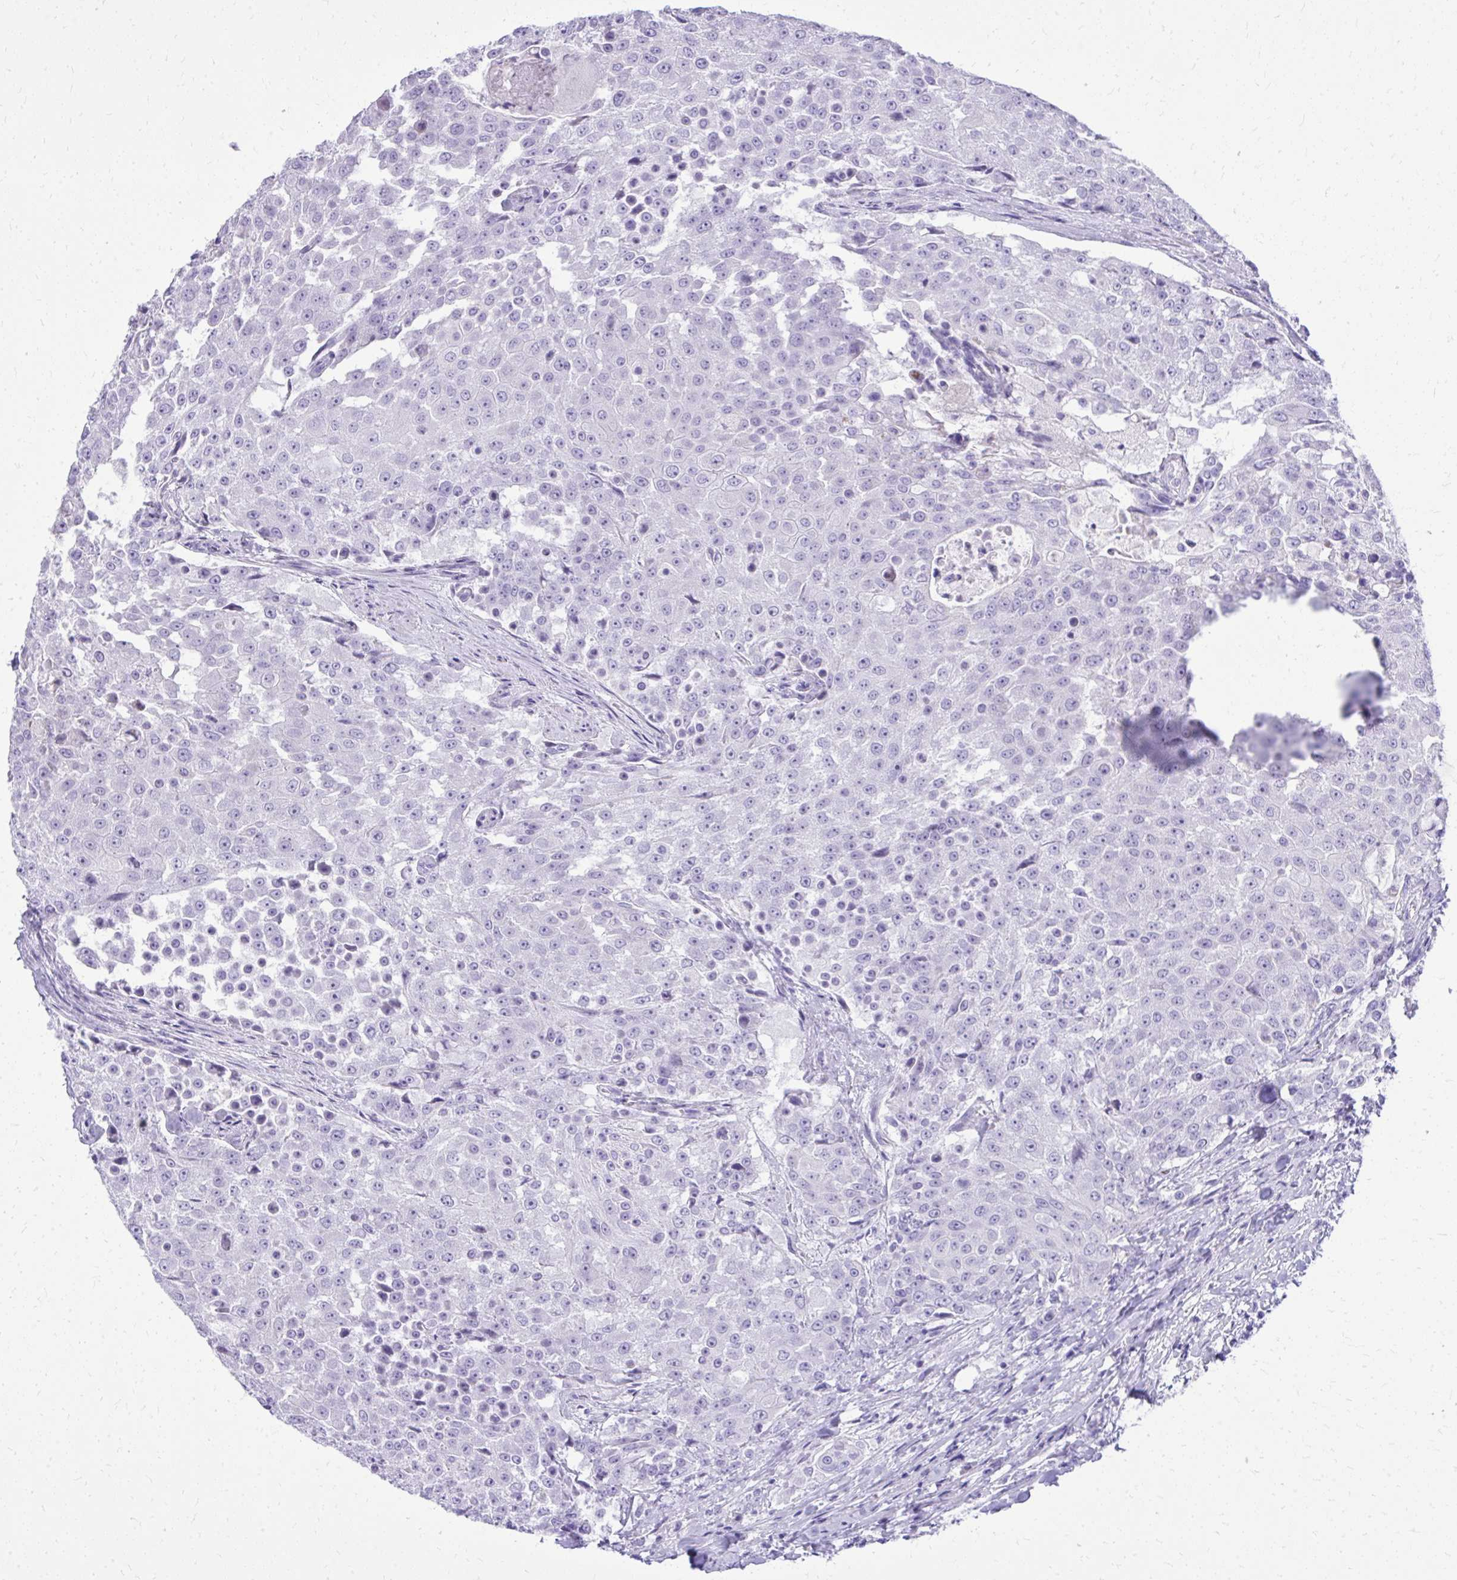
{"staining": {"intensity": "negative", "quantity": "none", "location": "none"}, "tissue": "urothelial cancer", "cell_type": "Tumor cells", "image_type": "cancer", "snomed": [{"axis": "morphology", "description": "Urothelial carcinoma, High grade"}, {"axis": "topography", "description": "Urinary bladder"}], "caption": "Tumor cells are negative for protein expression in human urothelial cancer.", "gene": "BCL6B", "patient": {"sex": "female", "age": 63}}